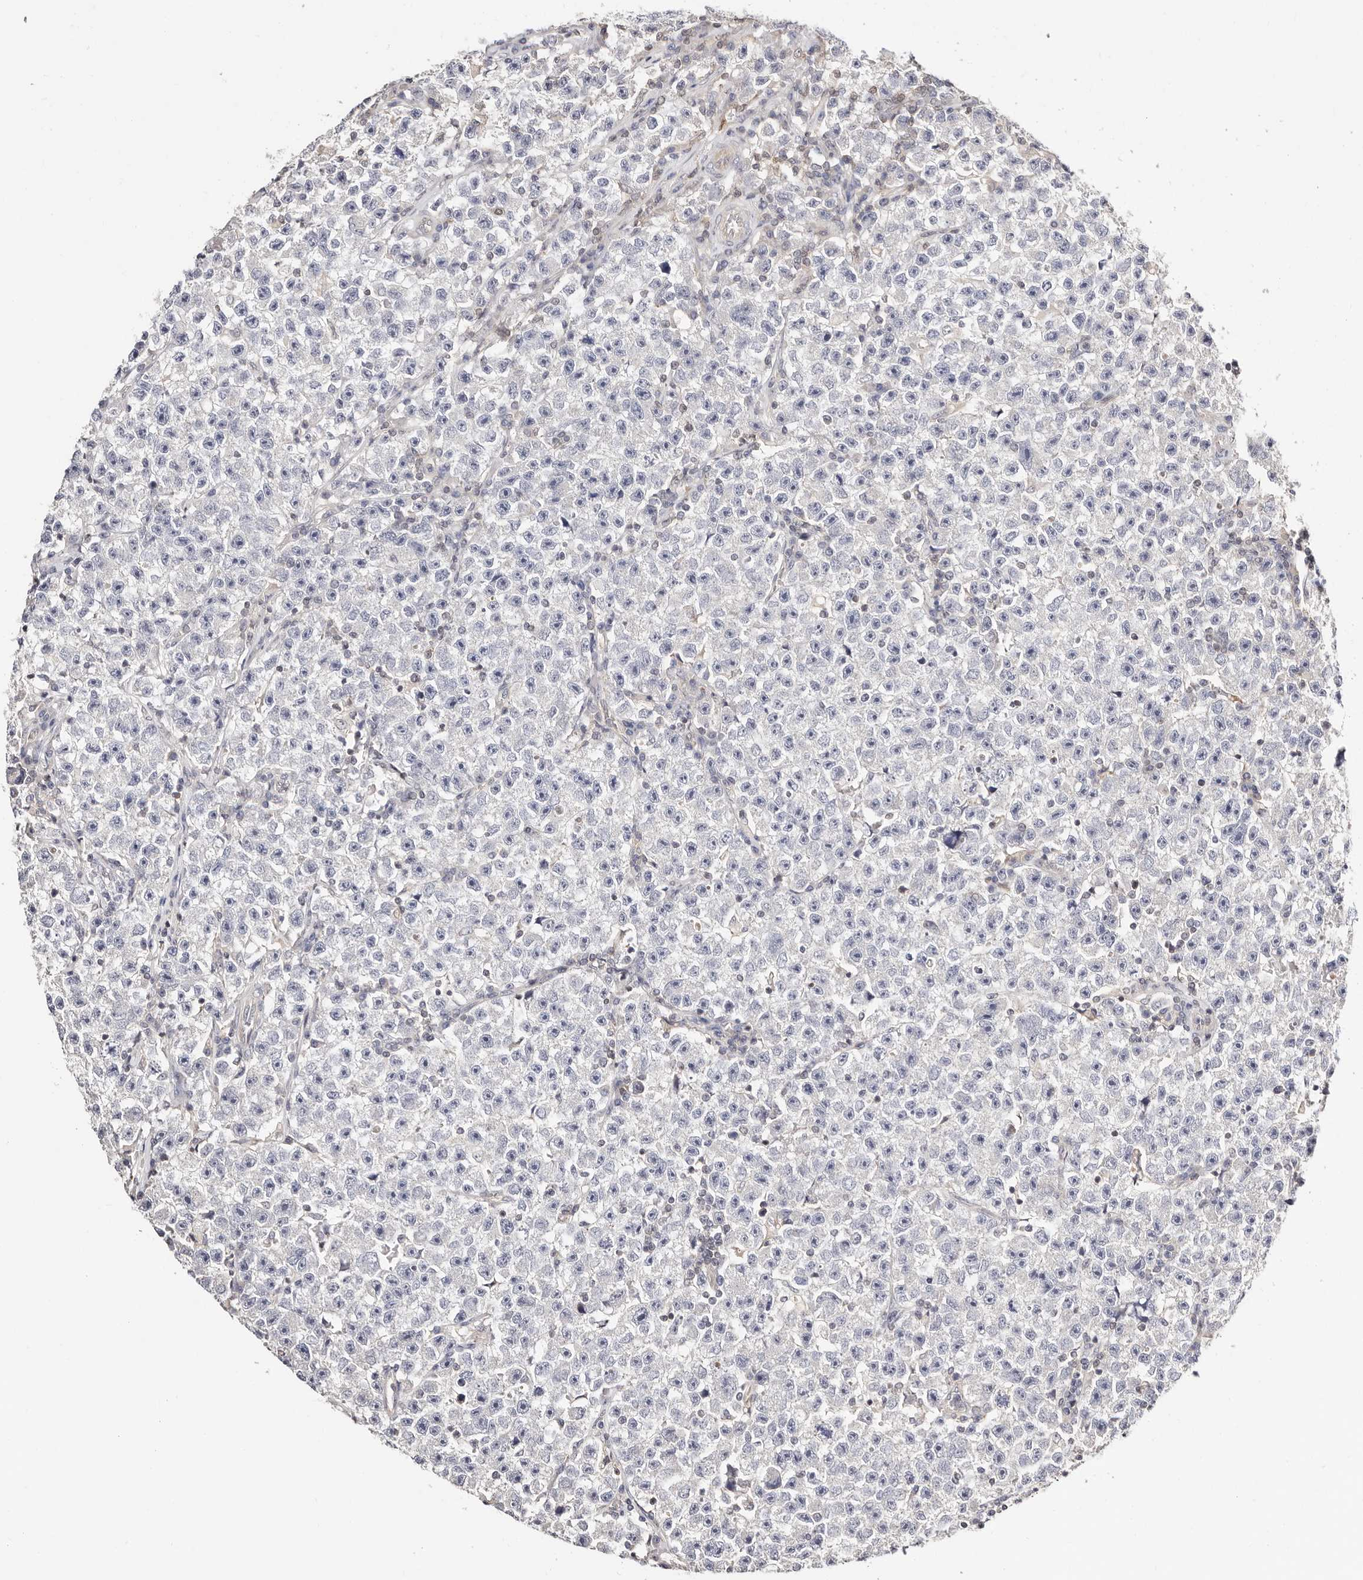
{"staining": {"intensity": "negative", "quantity": "none", "location": "none"}, "tissue": "testis cancer", "cell_type": "Tumor cells", "image_type": "cancer", "snomed": [{"axis": "morphology", "description": "Seminoma, NOS"}, {"axis": "topography", "description": "Testis"}], "caption": "The photomicrograph exhibits no staining of tumor cells in testis cancer (seminoma). (DAB immunohistochemistry (IHC), high magnification).", "gene": "STAT5A", "patient": {"sex": "male", "age": 22}}